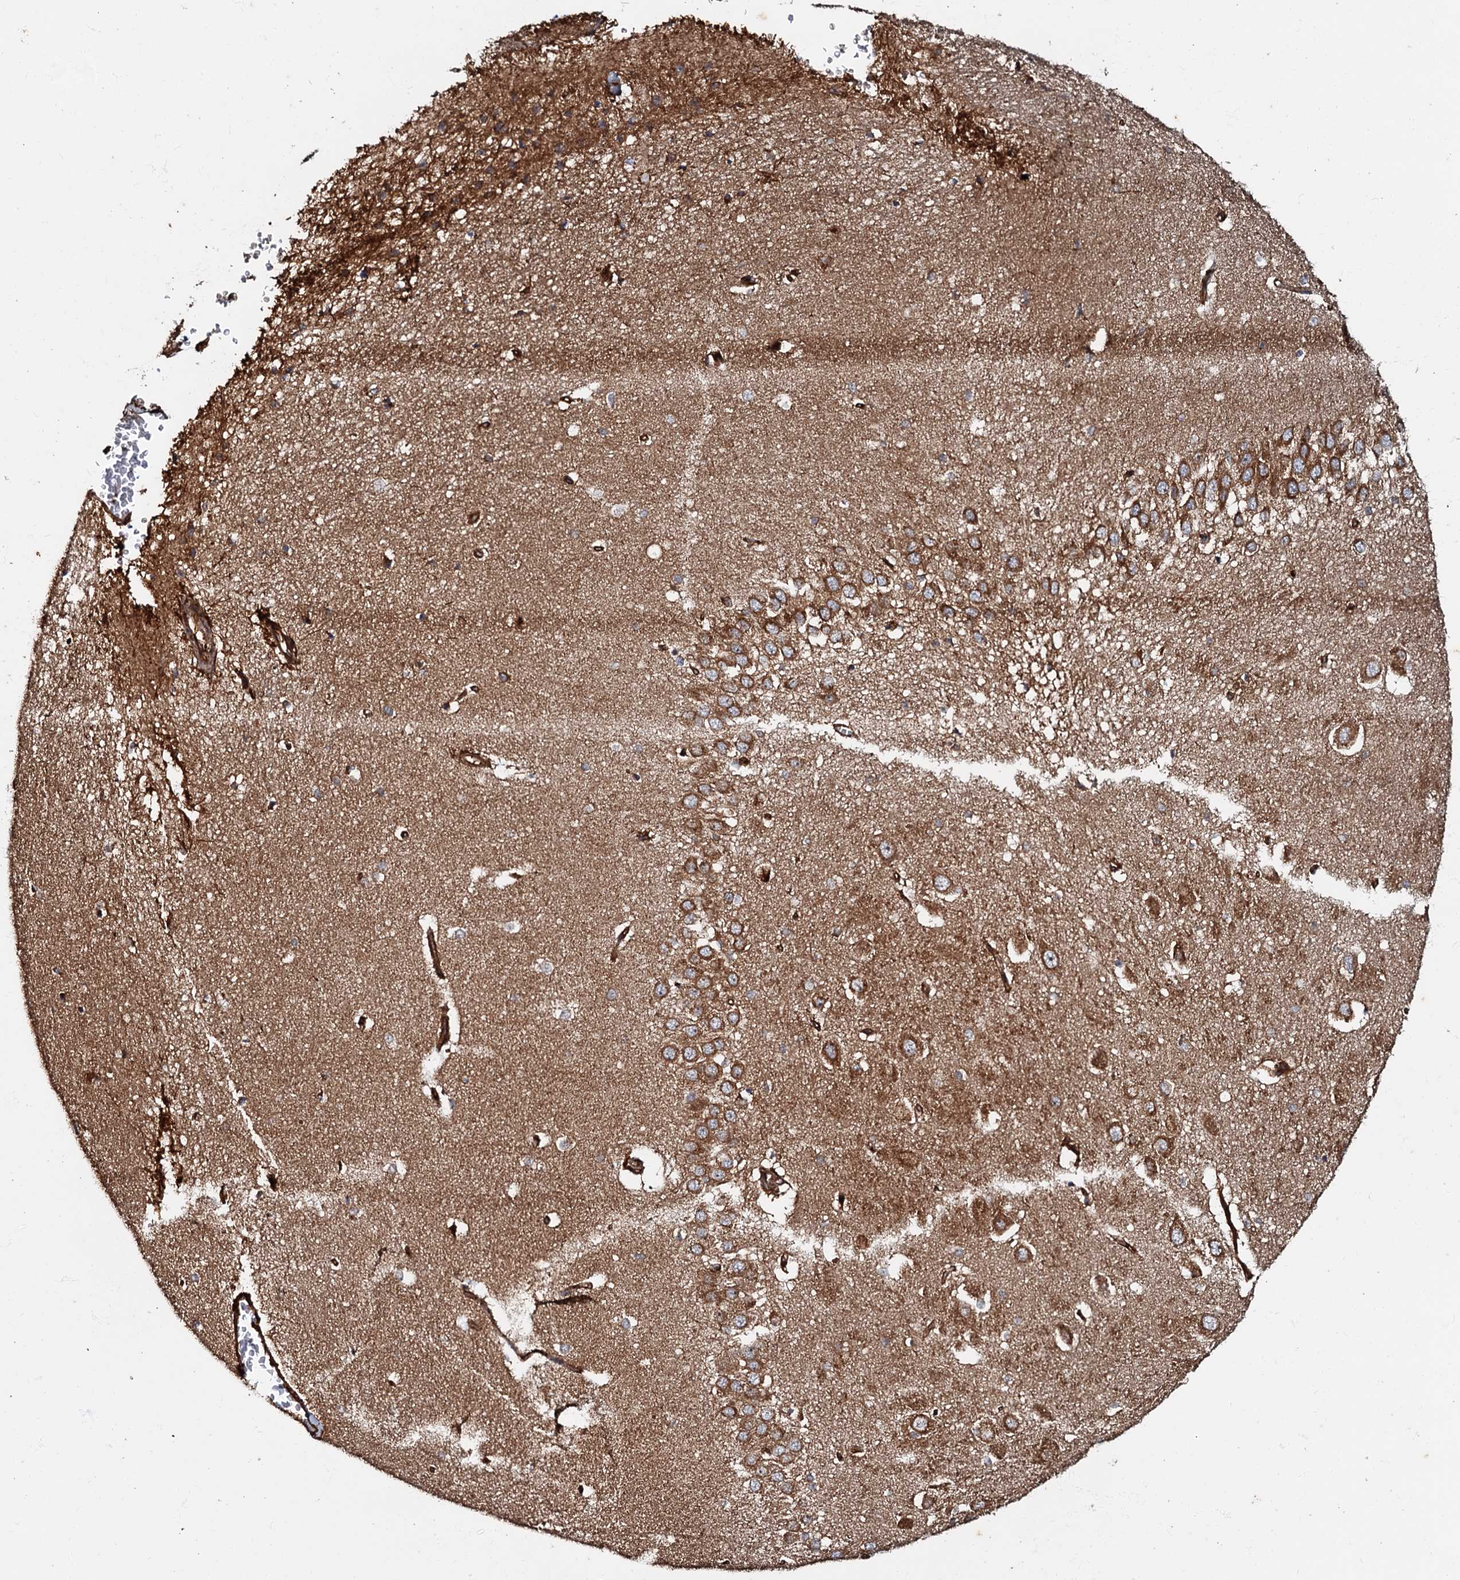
{"staining": {"intensity": "strong", "quantity": "25%-75%", "location": "cytoplasmic/membranous"}, "tissue": "hippocampus", "cell_type": "Glial cells", "image_type": "normal", "snomed": [{"axis": "morphology", "description": "Normal tissue, NOS"}, {"axis": "topography", "description": "Hippocampus"}], "caption": "High-magnification brightfield microscopy of unremarkable hippocampus stained with DAB (brown) and counterstained with hematoxylin (blue). glial cells exhibit strong cytoplasmic/membranous expression is identified in approximately25%-75% of cells. (brown staining indicates protein expression, while blue staining denotes nuclei).", "gene": "BLOC1S6", "patient": {"sex": "female", "age": 64}}